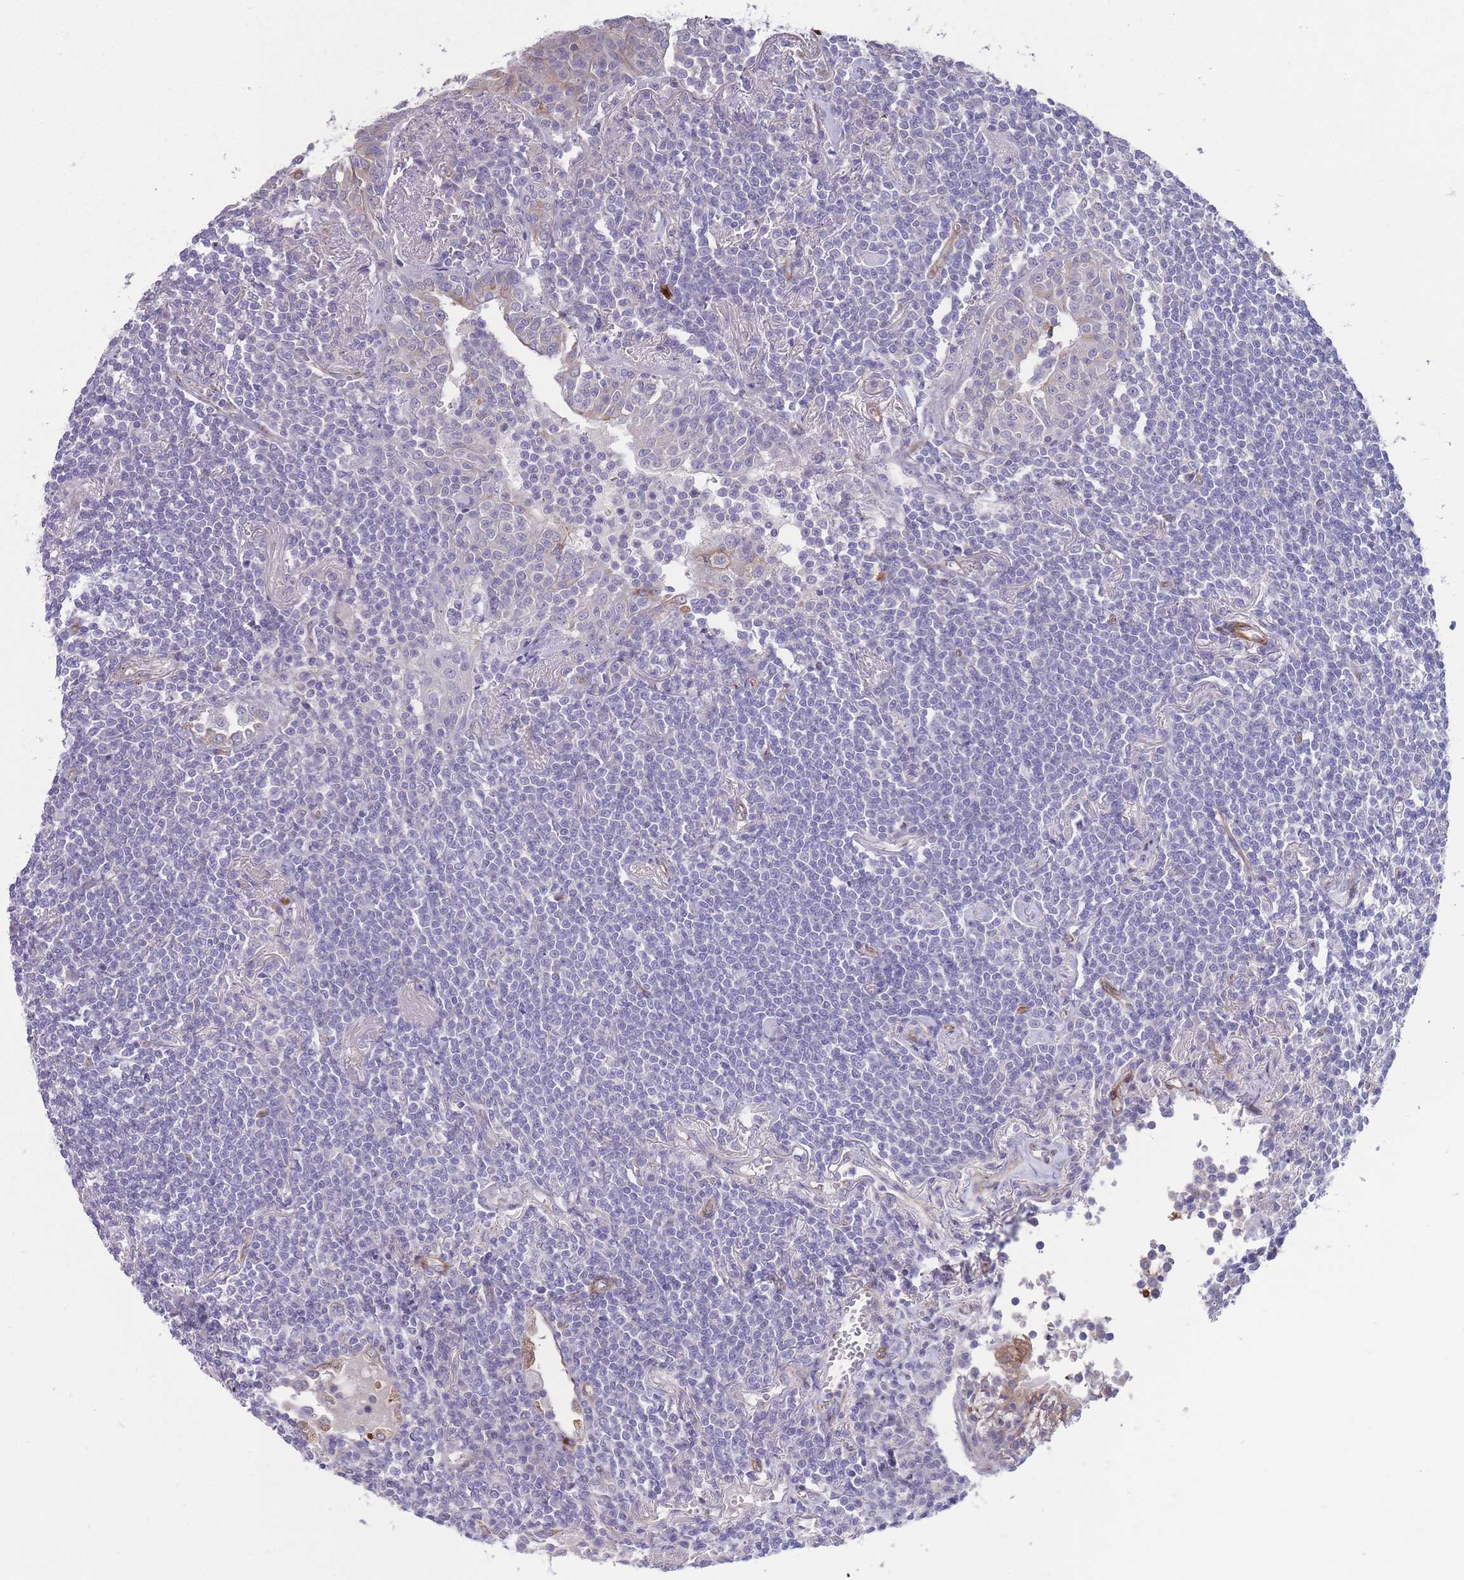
{"staining": {"intensity": "negative", "quantity": "none", "location": "none"}, "tissue": "lymphoma", "cell_type": "Tumor cells", "image_type": "cancer", "snomed": [{"axis": "morphology", "description": "Malignant lymphoma, non-Hodgkin's type, Low grade"}, {"axis": "topography", "description": "Lung"}], "caption": "High power microscopy histopathology image of an immunohistochemistry (IHC) histopathology image of malignant lymphoma, non-Hodgkin's type (low-grade), revealing no significant positivity in tumor cells.", "gene": "RGS11", "patient": {"sex": "female", "age": 71}}